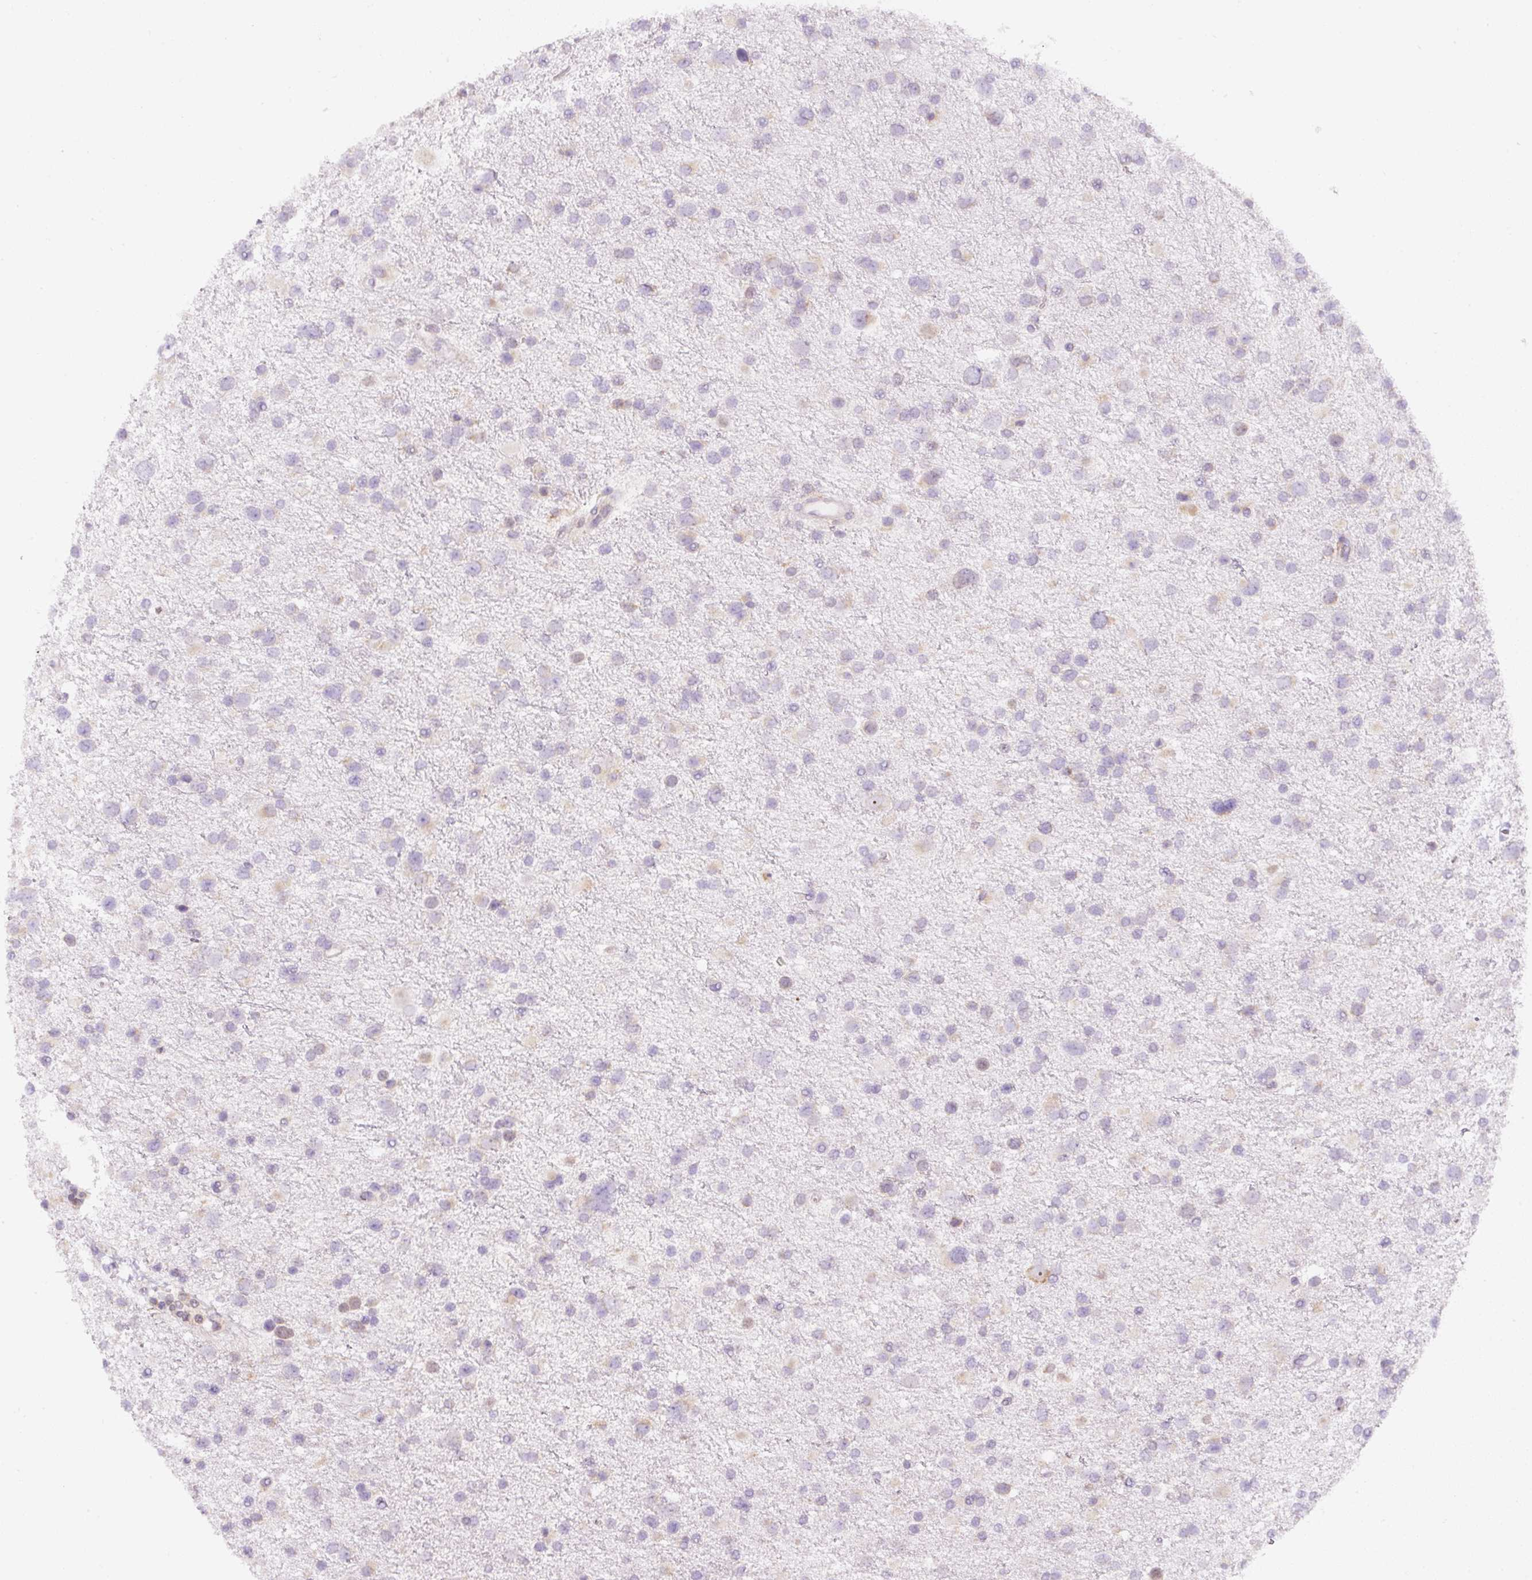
{"staining": {"intensity": "negative", "quantity": "none", "location": "none"}, "tissue": "glioma", "cell_type": "Tumor cells", "image_type": "cancer", "snomed": [{"axis": "morphology", "description": "Glioma, malignant, Low grade"}, {"axis": "topography", "description": "Brain"}], "caption": "High power microscopy micrograph of an immunohistochemistry (IHC) micrograph of malignant low-grade glioma, revealing no significant staining in tumor cells.", "gene": "DDOST", "patient": {"sex": "female", "age": 32}}